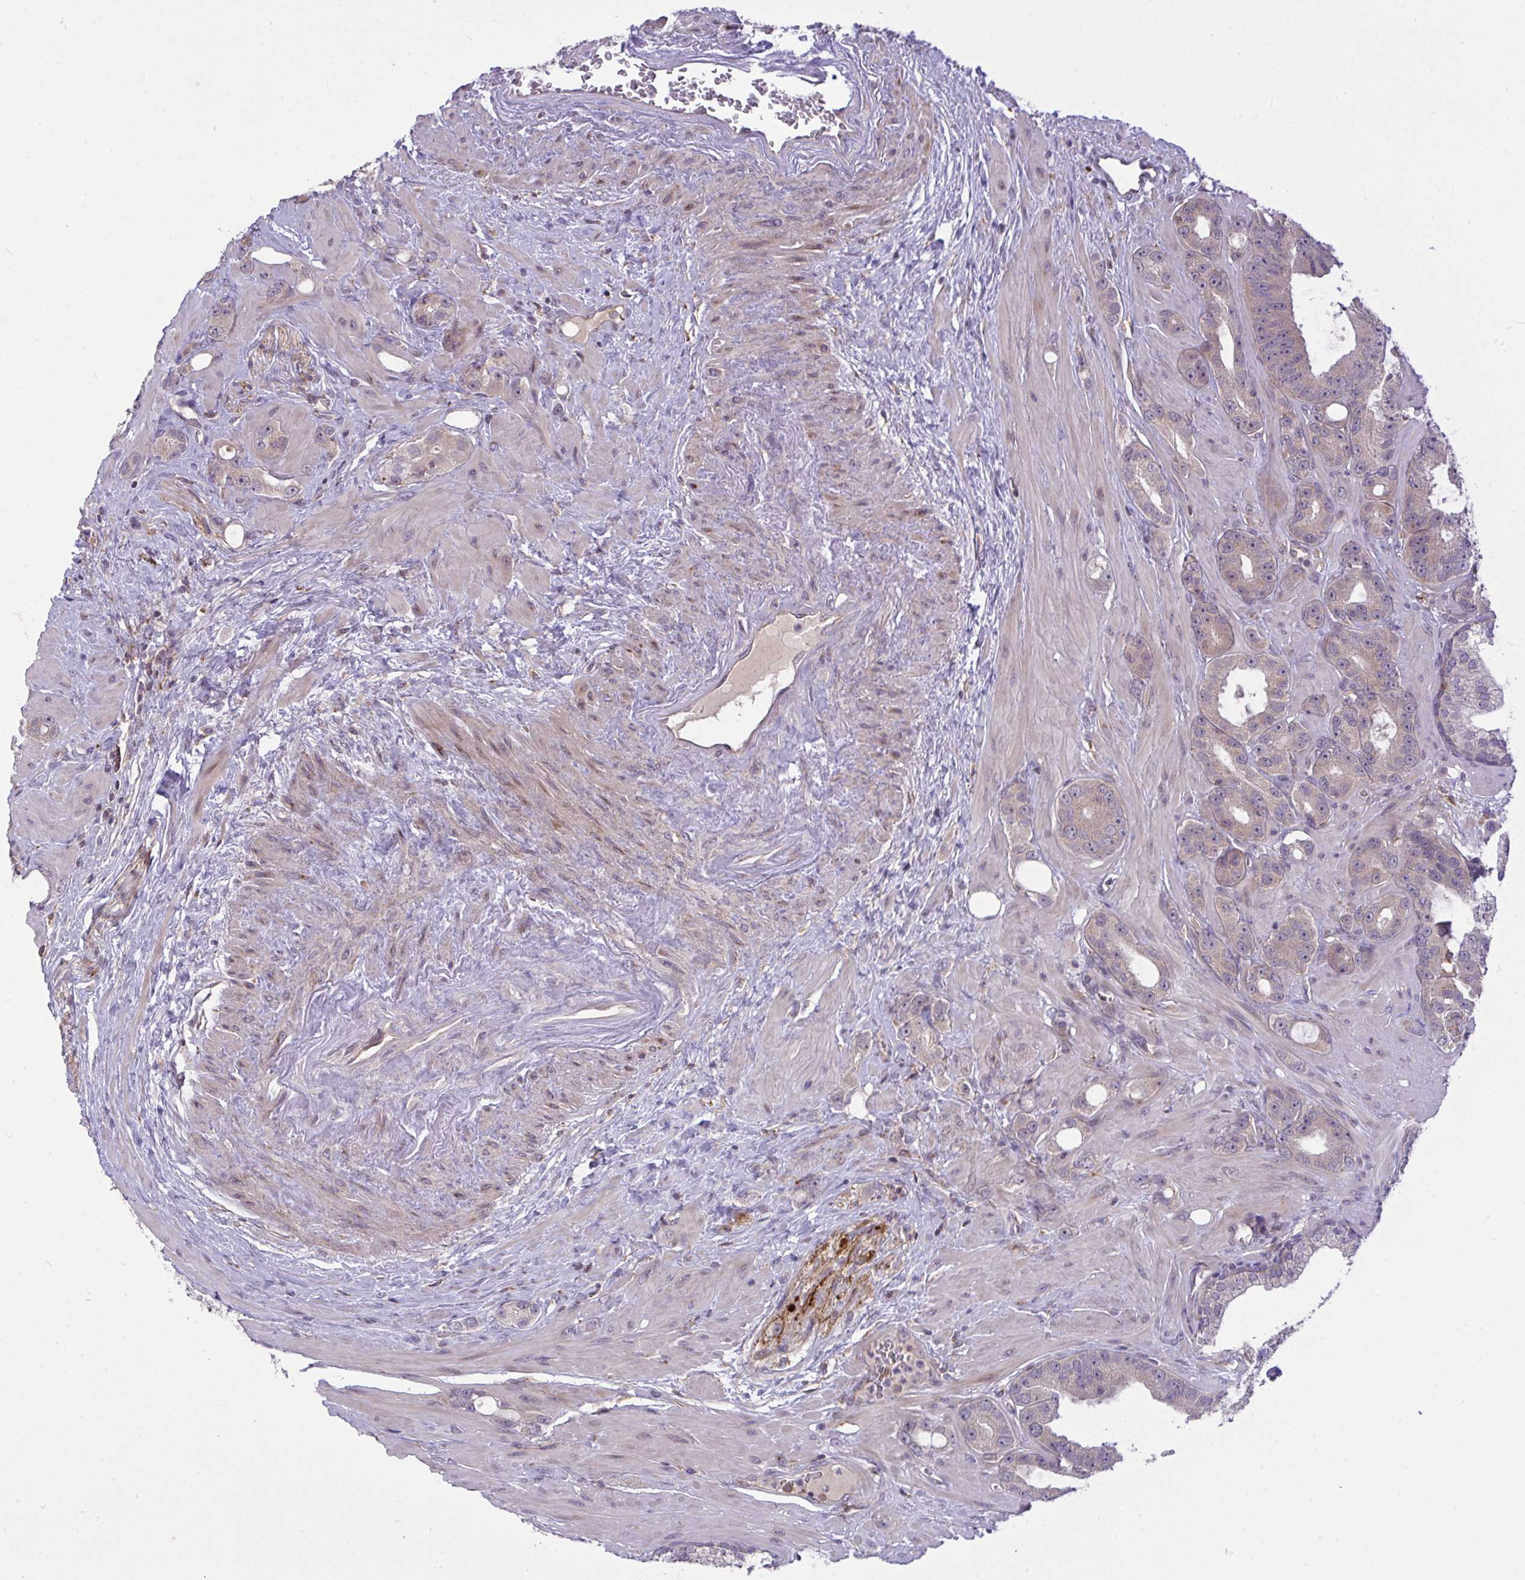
{"staining": {"intensity": "negative", "quantity": "none", "location": "none"}, "tissue": "prostate cancer", "cell_type": "Tumor cells", "image_type": "cancer", "snomed": [{"axis": "morphology", "description": "Adenocarcinoma, High grade"}, {"axis": "topography", "description": "Prostate"}], "caption": "DAB immunohistochemical staining of human high-grade adenocarcinoma (prostate) shows no significant expression in tumor cells.", "gene": "SLC9A6", "patient": {"sex": "male", "age": 65}}